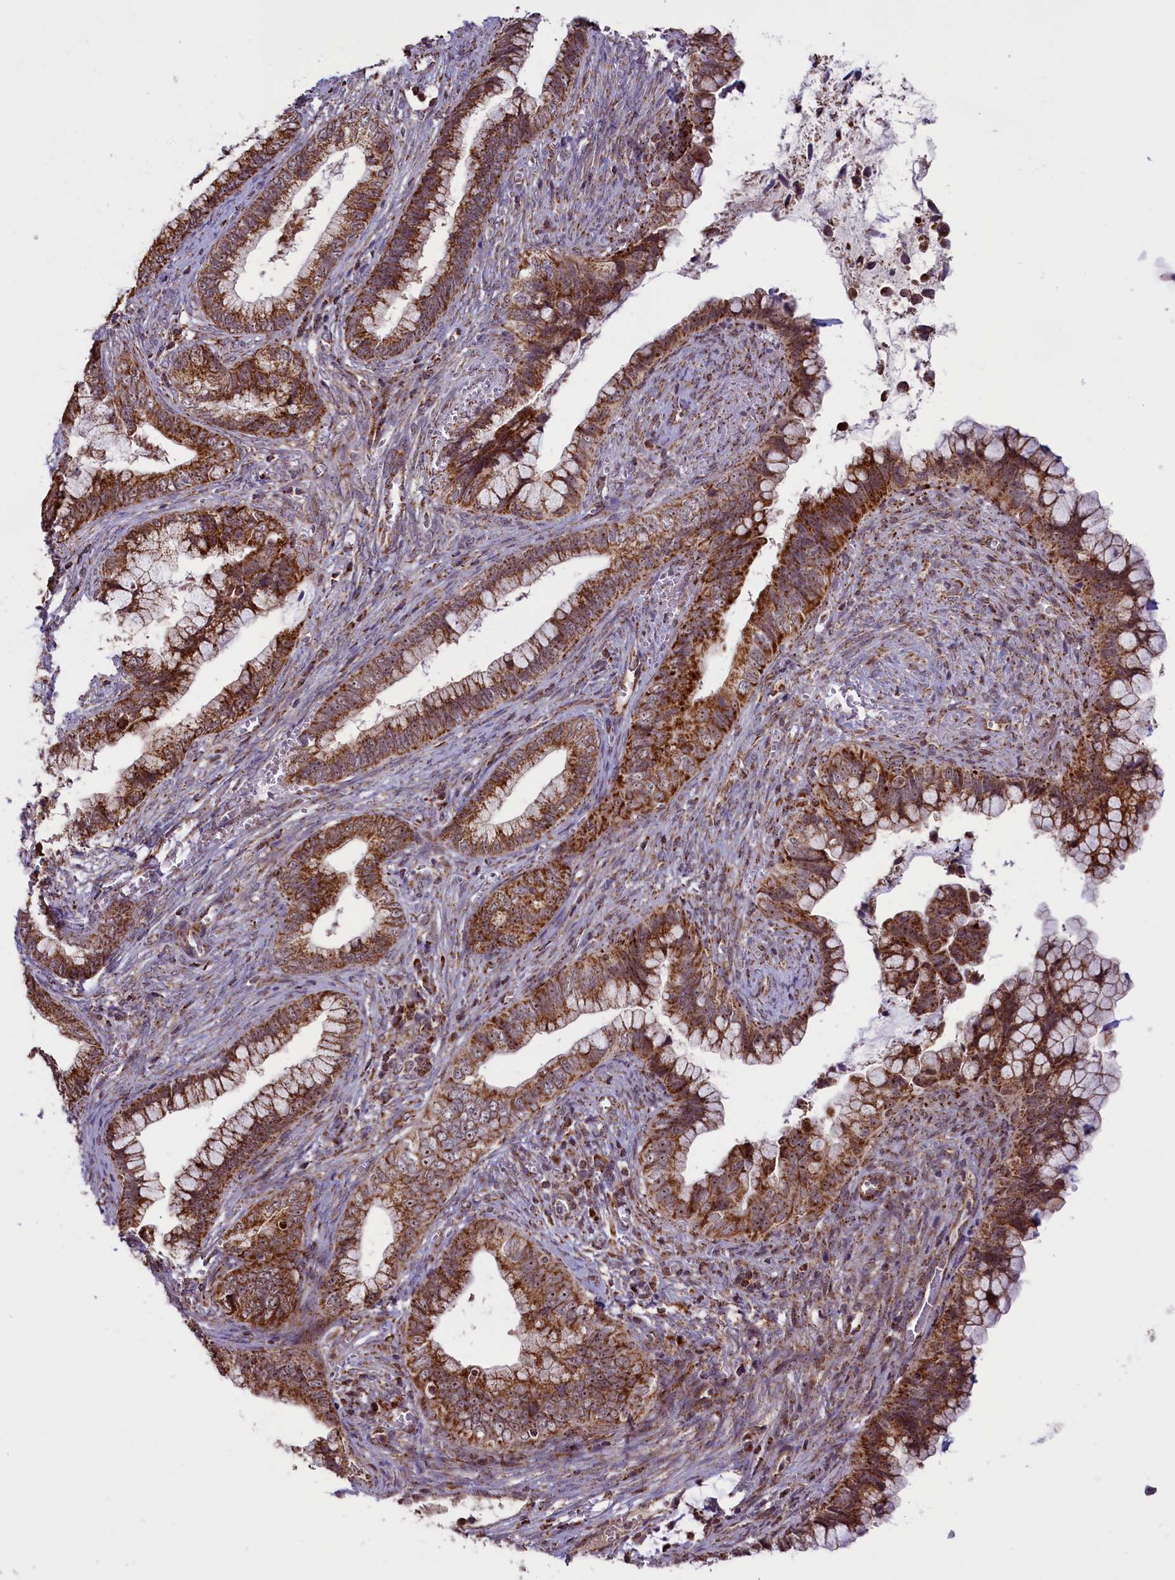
{"staining": {"intensity": "strong", "quantity": ">75%", "location": "cytoplasmic/membranous"}, "tissue": "cervical cancer", "cell_type": "Tumor cells", "image_type": "cancer", "snomed": [{"axis": "morphology", "description": "Adenocarcinoma, NOS"}, {"axis": "topography", "description": "Cervix"}], "caption": "Human cervical adenocarcinoma stained for a protein (brown) displays strong cytoplasmic/membranous positive staining in approximately >75% of tumor cells.", "gene": "GLRX5", "patient": {"sex": "female", "age": 44}}